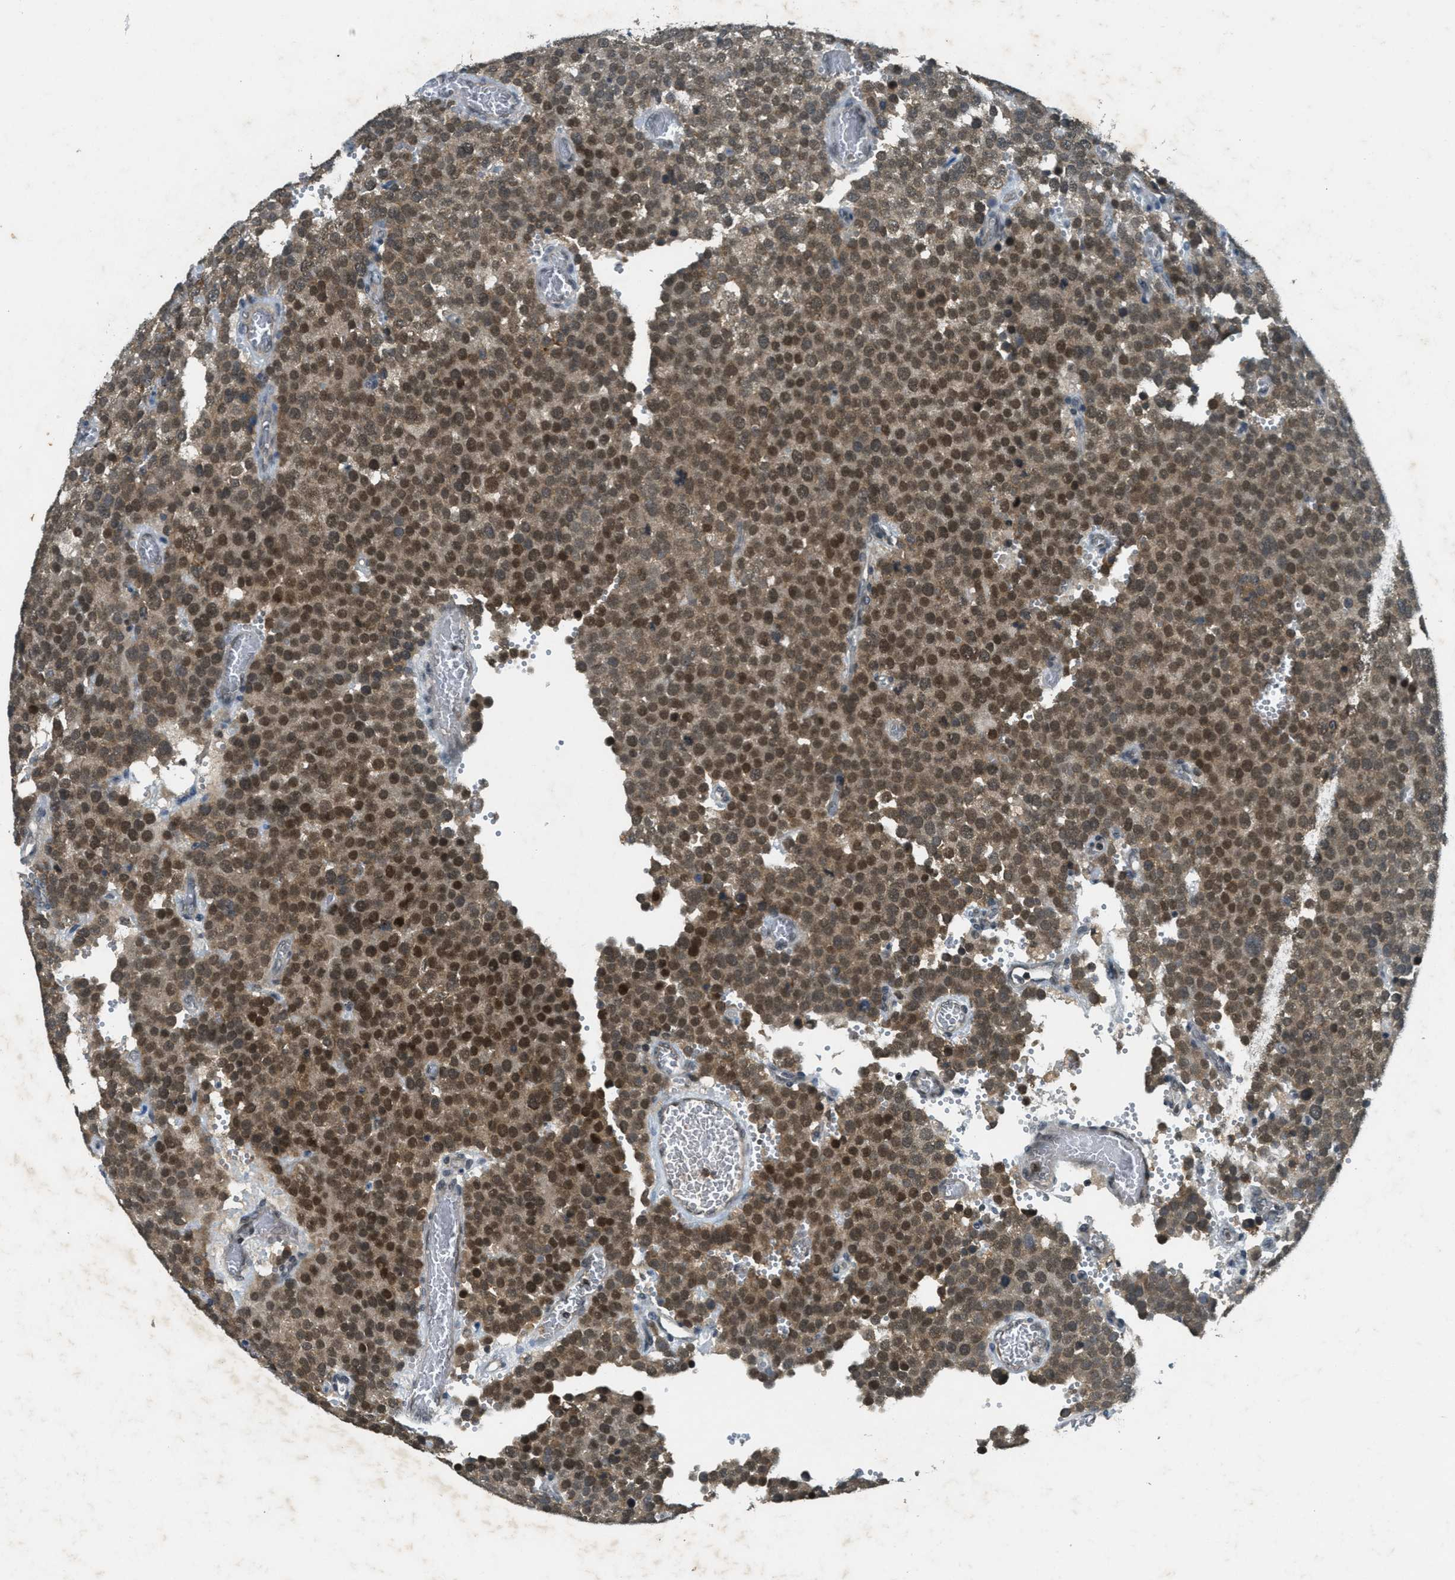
{"staining": {"intensity": "moderate", "quantity": ">75%", "location": "cytoplasmic/membranous,nuclear"}, "tissue": "testis cancer", "cell_type": "Tumor cells", "image_type": "cancer", "snomed": [{"axis": "morphology", "description": "Normal tissue, NOS"}, {"axis": "morphology", "description": "Seminoma, NOS"}, {"axis": "topography", "description": "Testis"}], "caption": "Approximately >75% of tumor cells in seminoma (testis) reveal moderate cytoplasmic/membranous and nuclear protein staining as visualized by brown immunohistochemical staining.", "gene": "TCF20", "patient": {"sex": "male", "age": 71}}